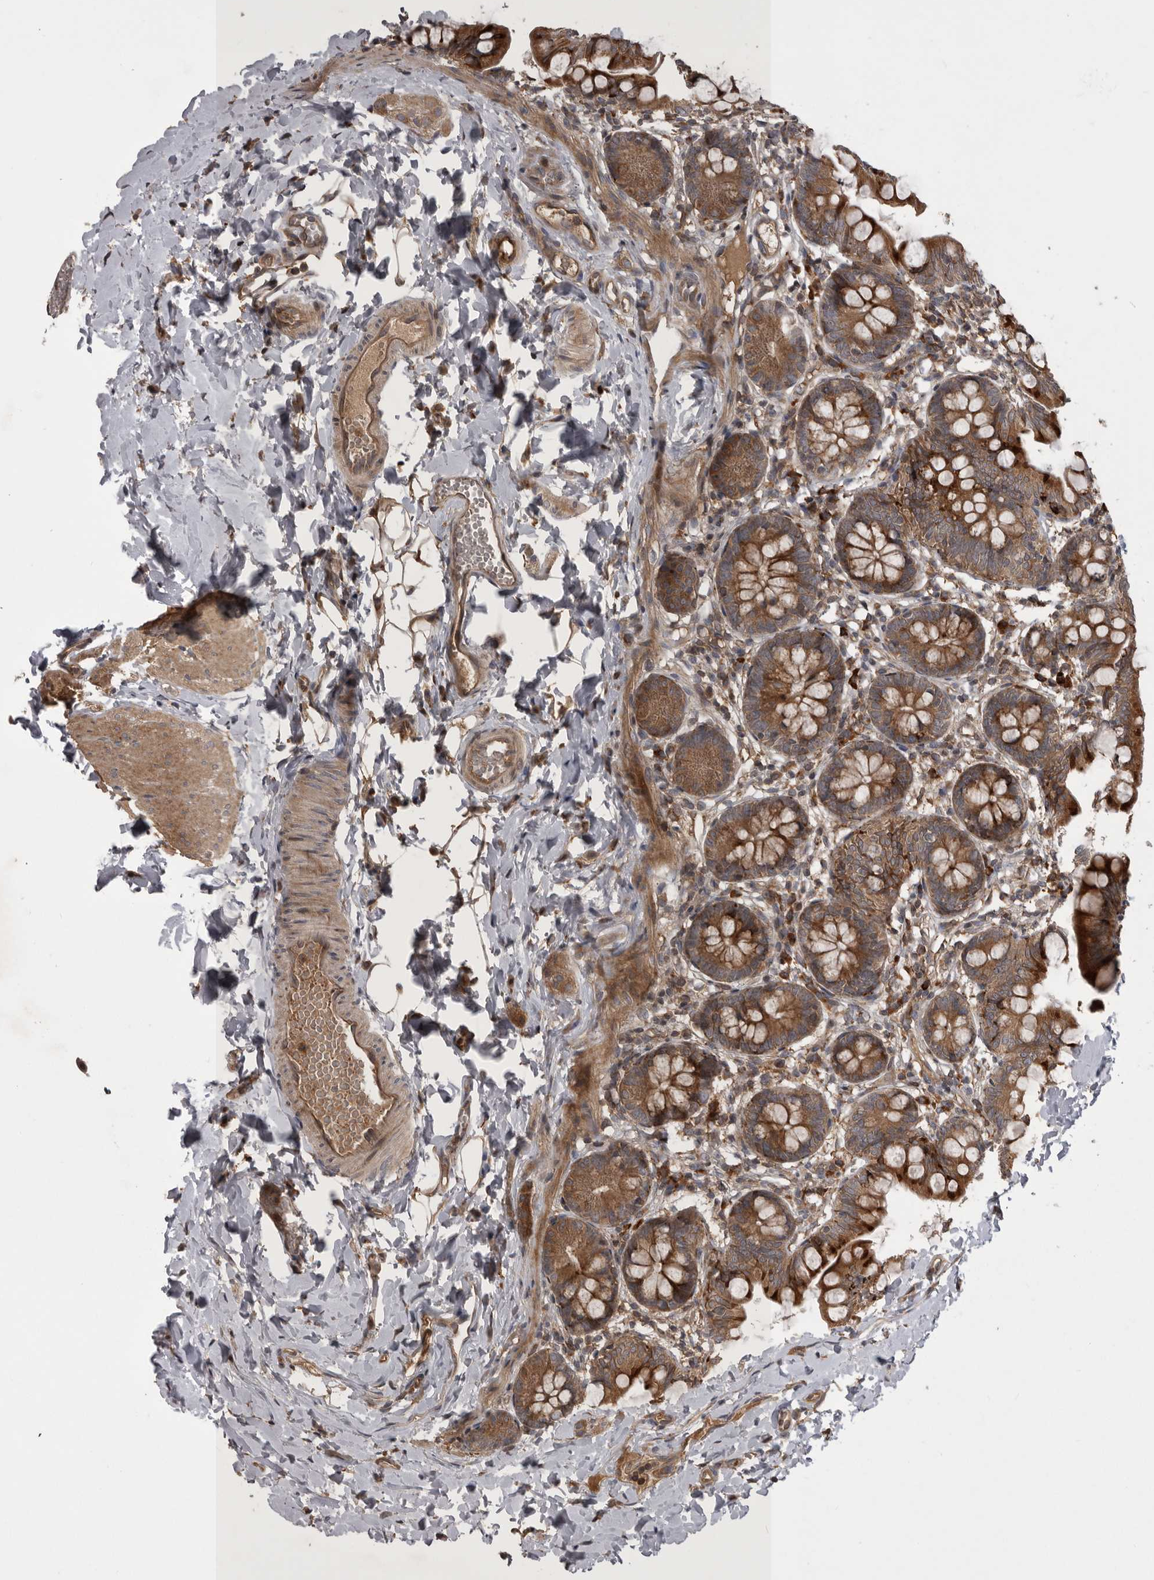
{"staining": {"intensity": "strong", "quantity": ">75%", "location": "cytoplasmic/membranous"}, "tissue": "small intestine", "cell_type": "Glandular cells", "image_type": "normal", "snomed": [{"axis": "morphology", "description": "Normal tissue, NOS"}, {"axis": "topography", "description": "Small intestine"}], "caption": "Immunohistochemical staining of normal human small intestine shows strong cytoplasmic/membranous protein staining in approximately >75% of glandular cells.", "gene": "RAB3GAP2", "patient": {"sex": "male", "age": 7}}